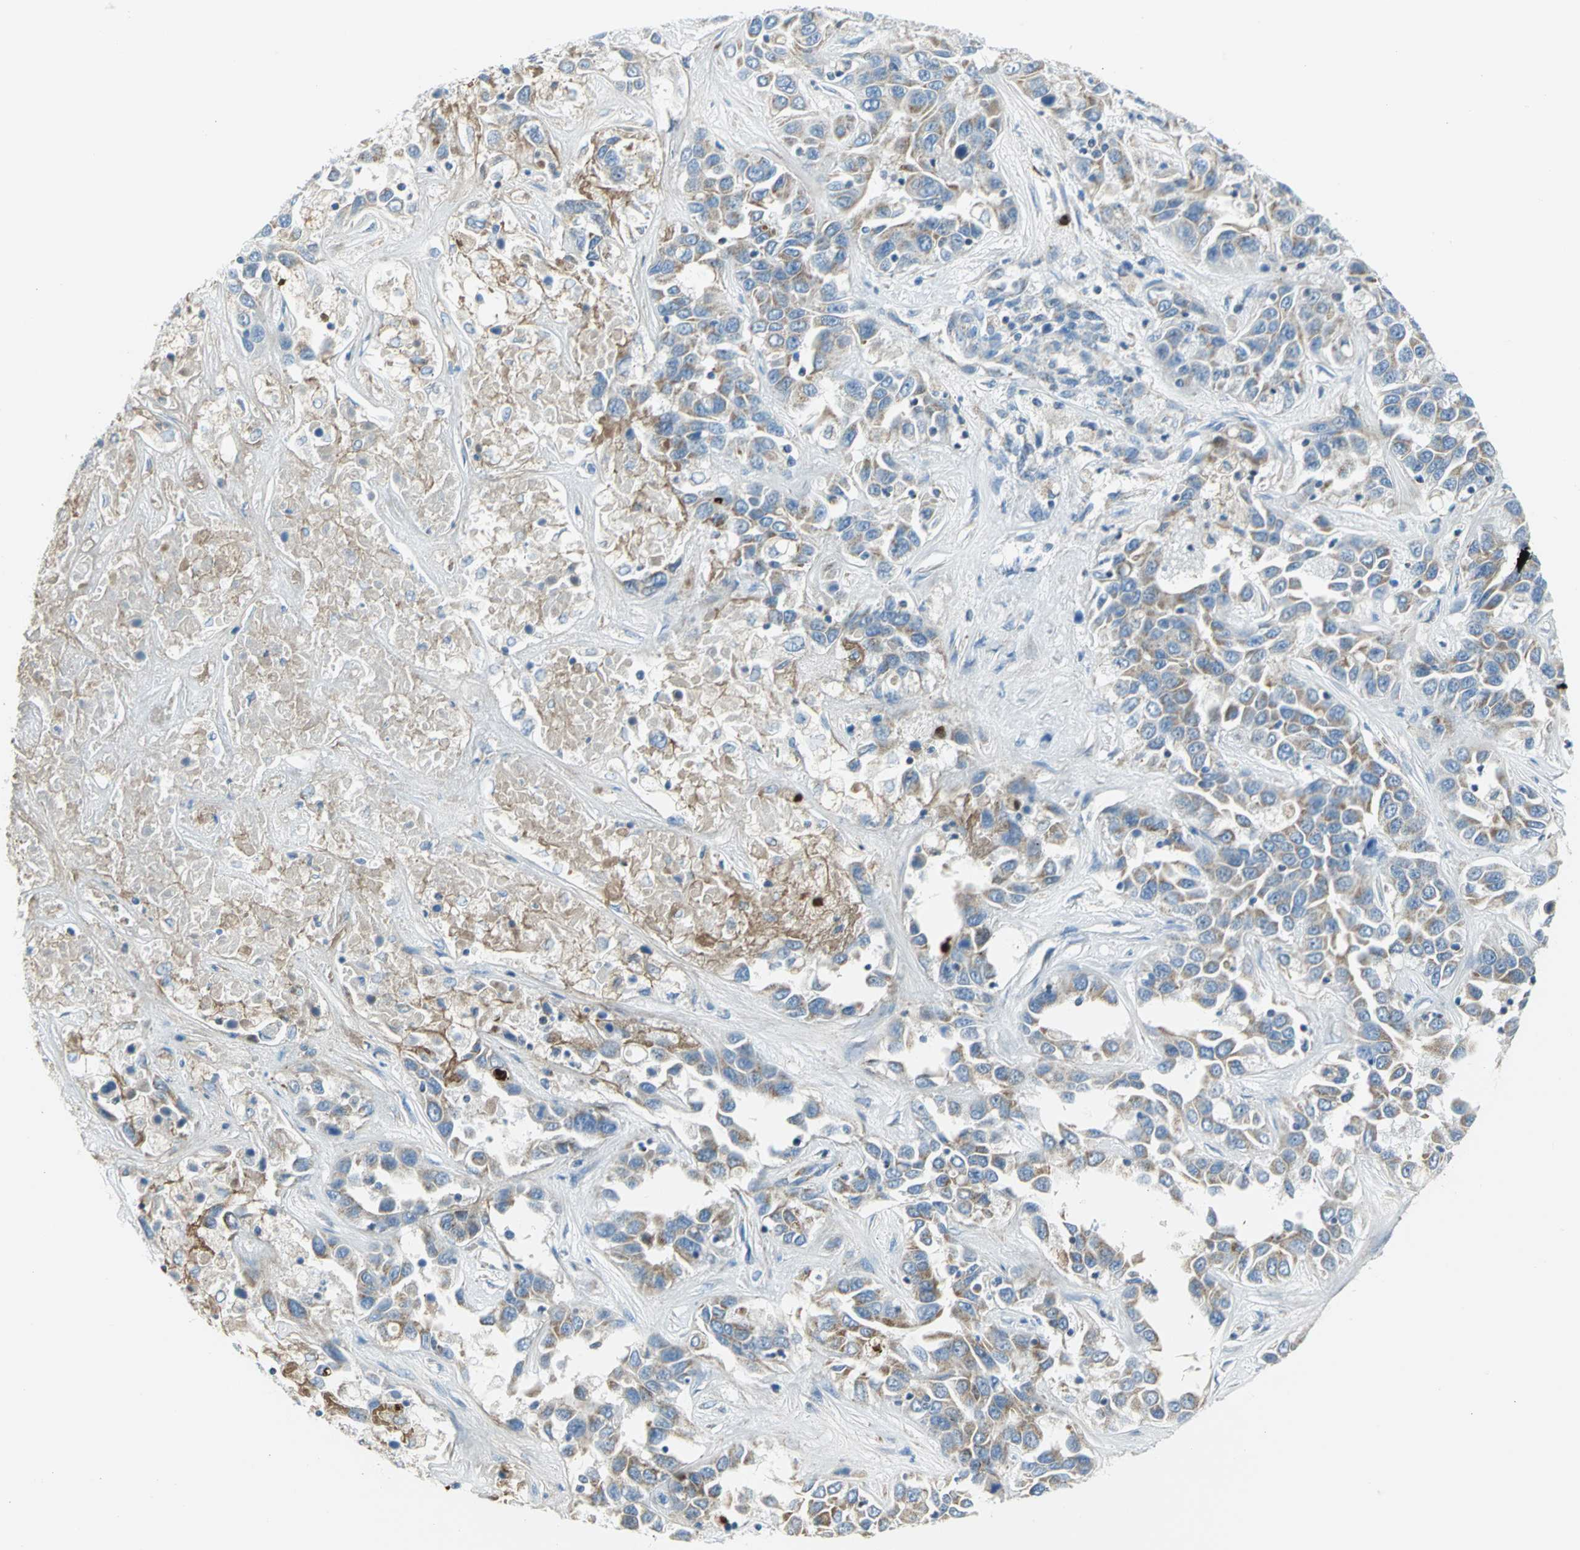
{"staining": {"intensity": "moderate", "quantity": ">75%", "location": "cytoplasmic/membranous"}, "tissue": "liver cancer", "cell_type": "Tumor cells", "image_type": "cancer", "snomed": [{"axis": "morphology", "description": "Cholangiocarcinoma"}, {"axis": "topography", "description": "Liver"}], "caption": "This image reveals immunohistochemistry staining of liver cancer (cholangiocarcinoma), with medium moderate cytoplasmic/membranous expression in approximately >75% of tumor cells.", "gene": "ALOX15", "patient": {"sex": "female", "age": 52}}